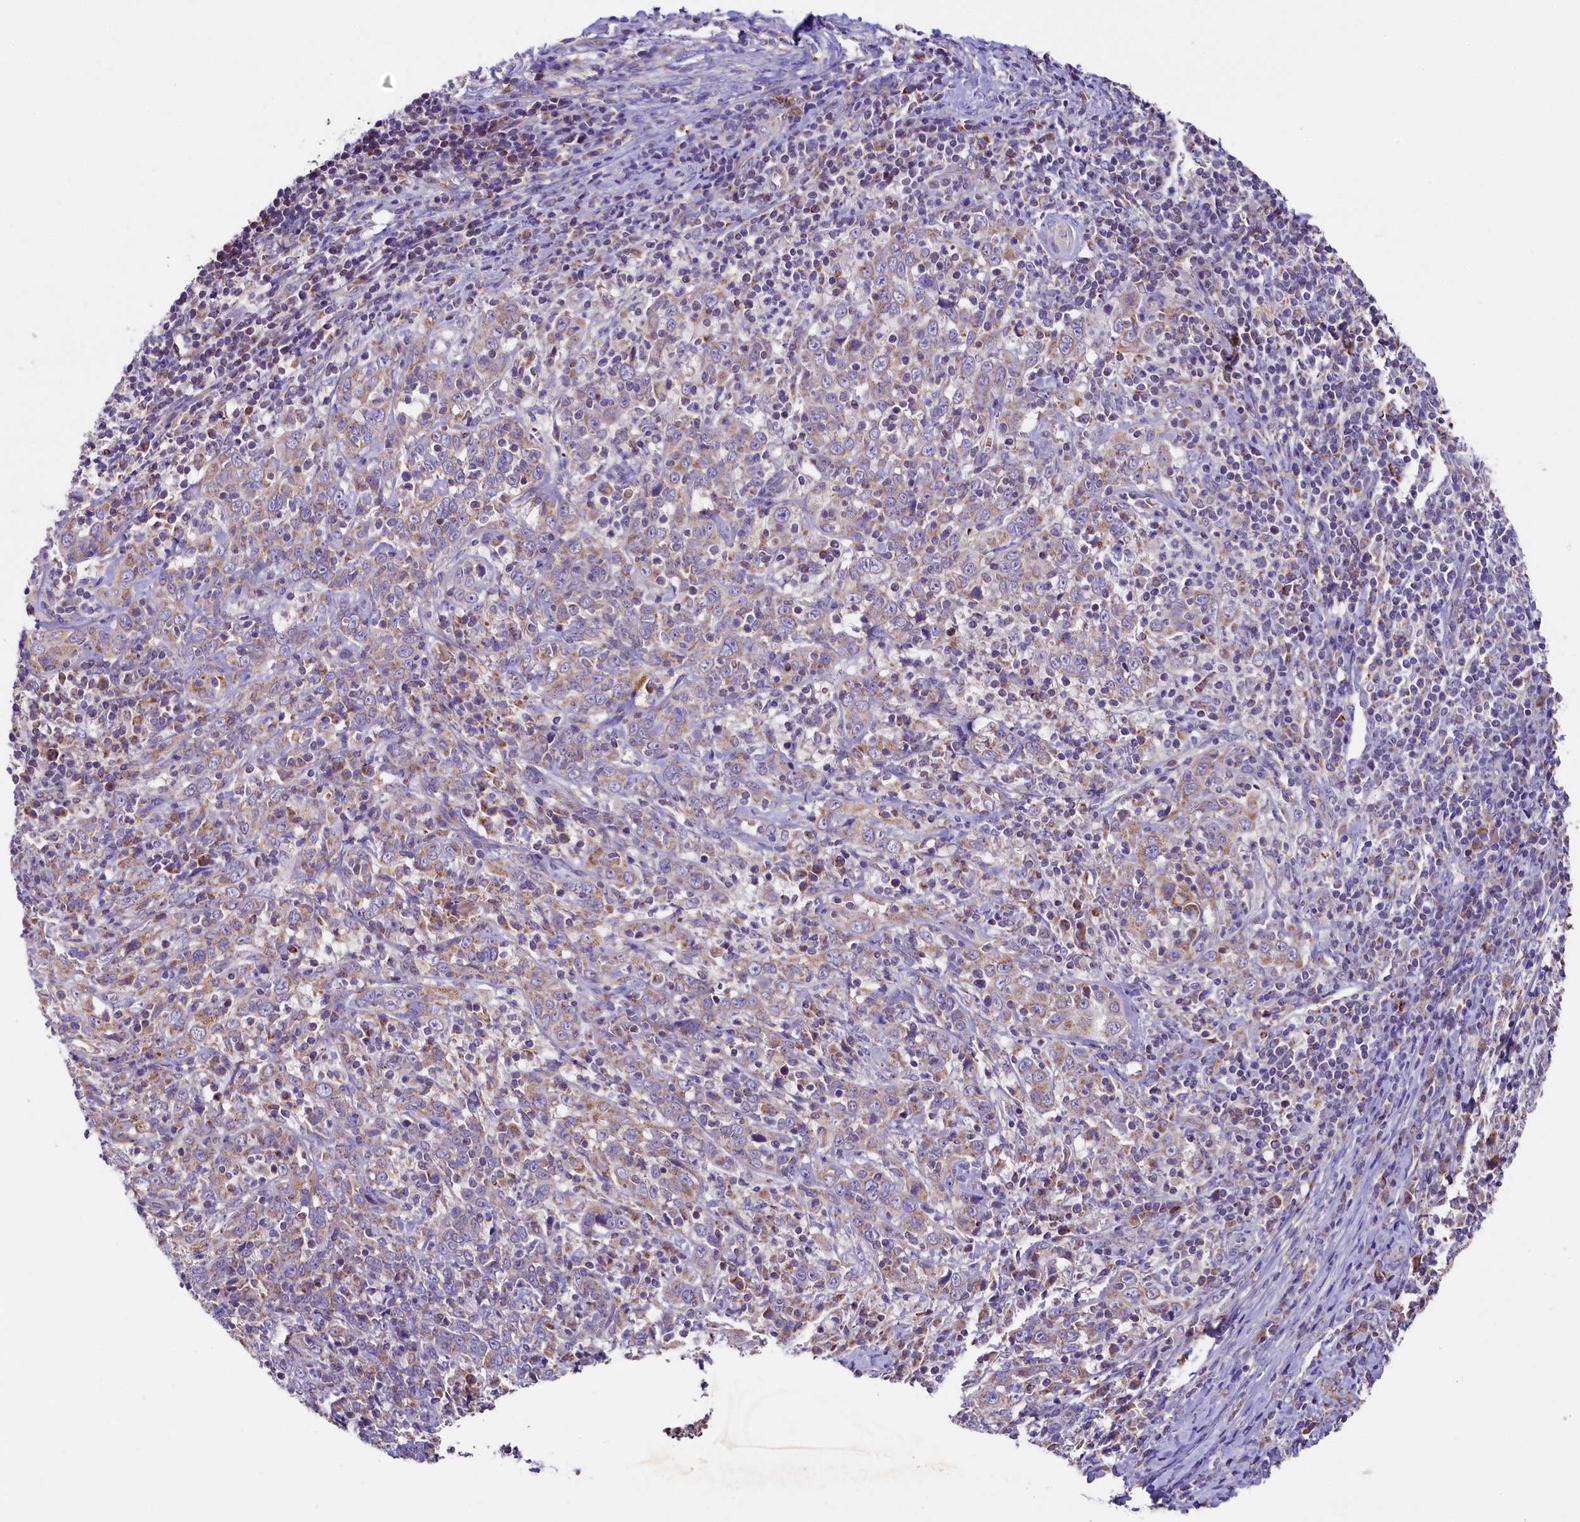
{"staining": {"intensity": "moderate", "quantity": "<25%", "location": "cytoplasmic/membranous"}, "tissue": "cervical cancer", "cell_type": "Tumor cells", "image_type": "cancer", "snomed": [{"axis": "morphology", "description": "Squamous cell carcinoma, NOS"}, {"axis": "topography", "description": "Cervix"}], "caption": "Tumor cells display low levels of moderate cytoplasmic/membranous positivity in approximately <25% of cells in squamous cell carcinoma (cervical).", "gene": "PMPCB", "patient": {"sex": "female", "age": 46}}